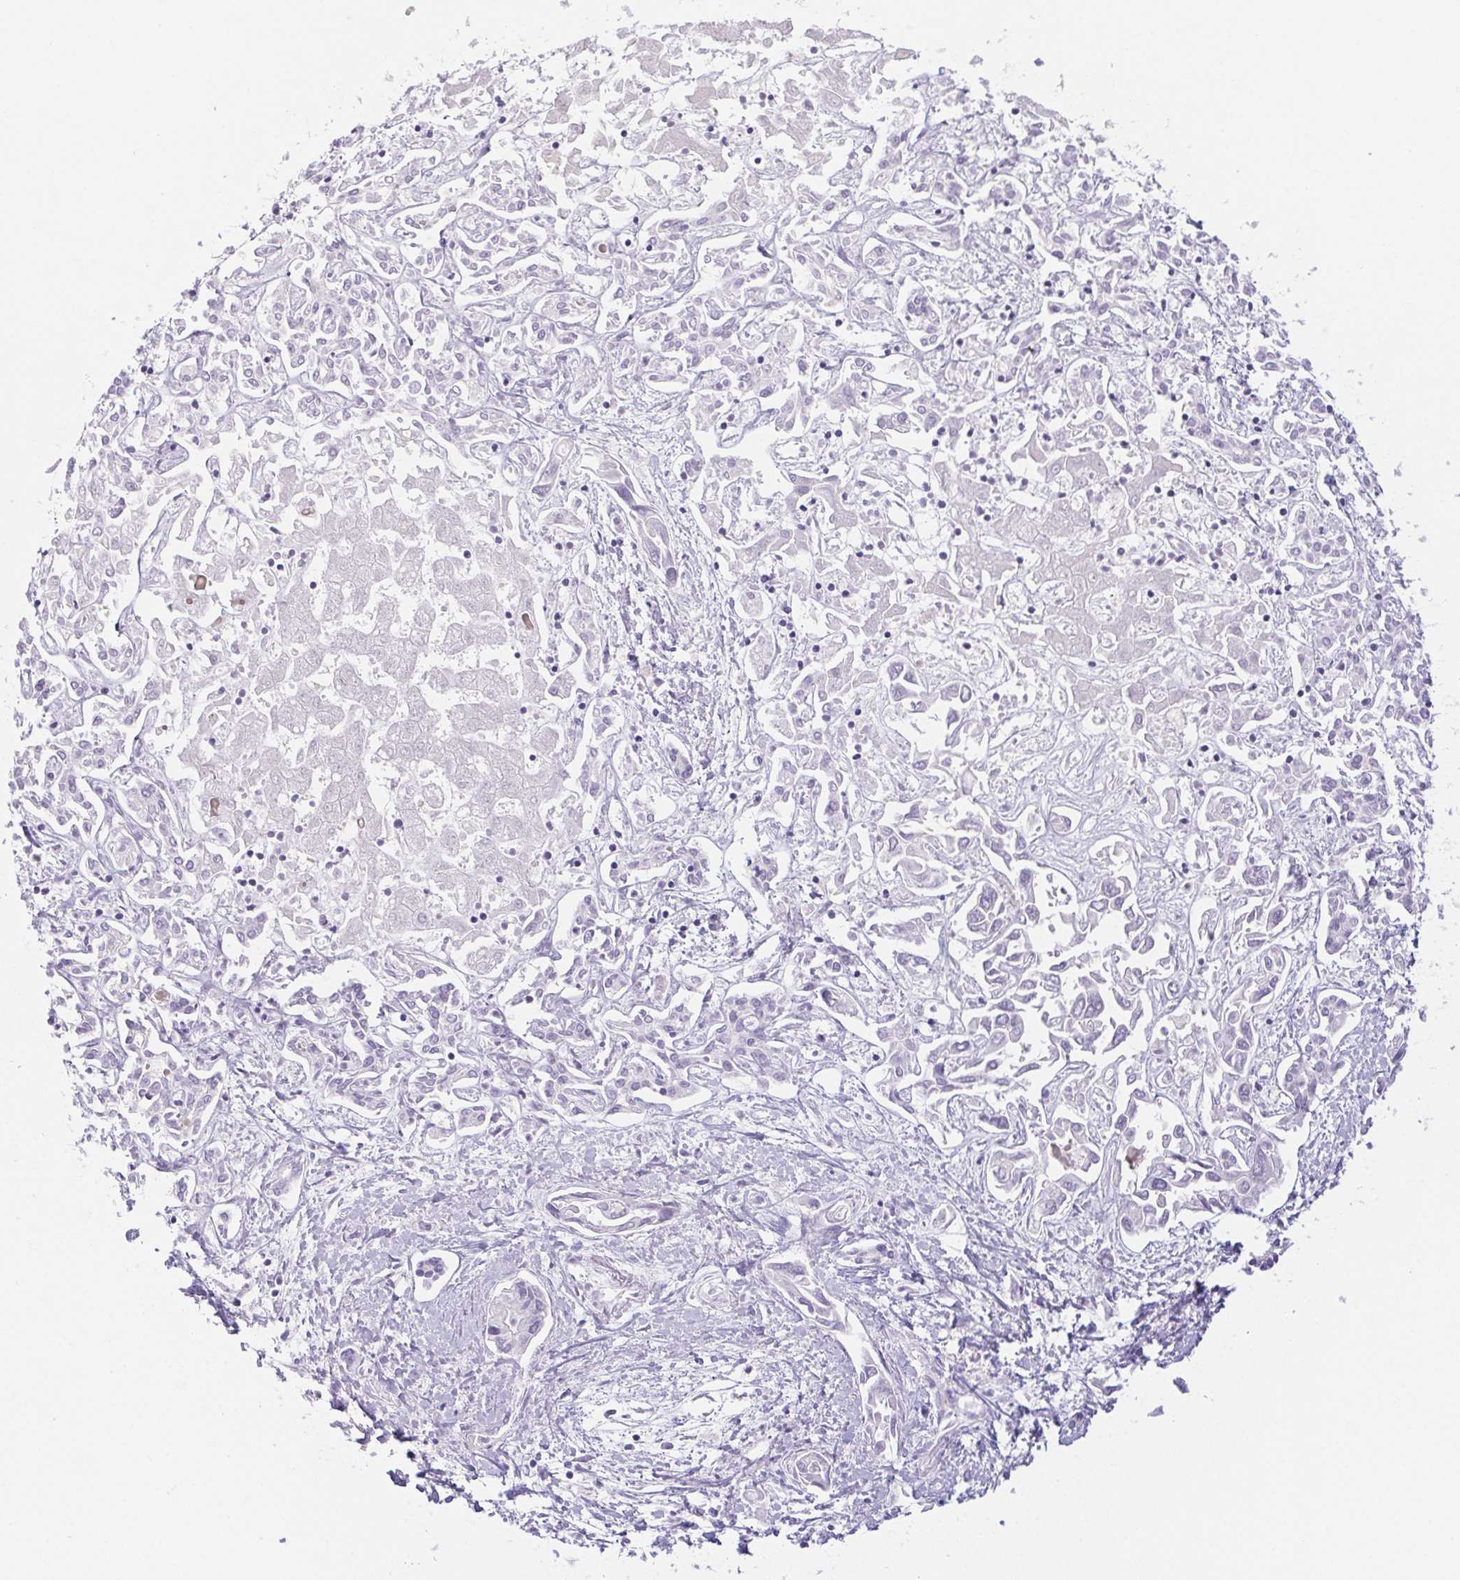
{"staining": {"intensity": "negative", "quantity": "none", "location": "none"}, "tissue": "liver cancer", "cell_type": "Tumor cells", "image_type": "cancer", "snomed": [{"axis": "morphology", "description": "Cholangiocarcinoma"}, {"axis": "topography", "description": "Liver"}], "caption": "Immunohistochemistry micrograph of neoplastic tissue: human liver cholangiocarcinoma stained with DAB shows no significant protein staining in tumor cells.", "gene": "ST8SIA3", "patient": {"sex": "female", "age": 64}}